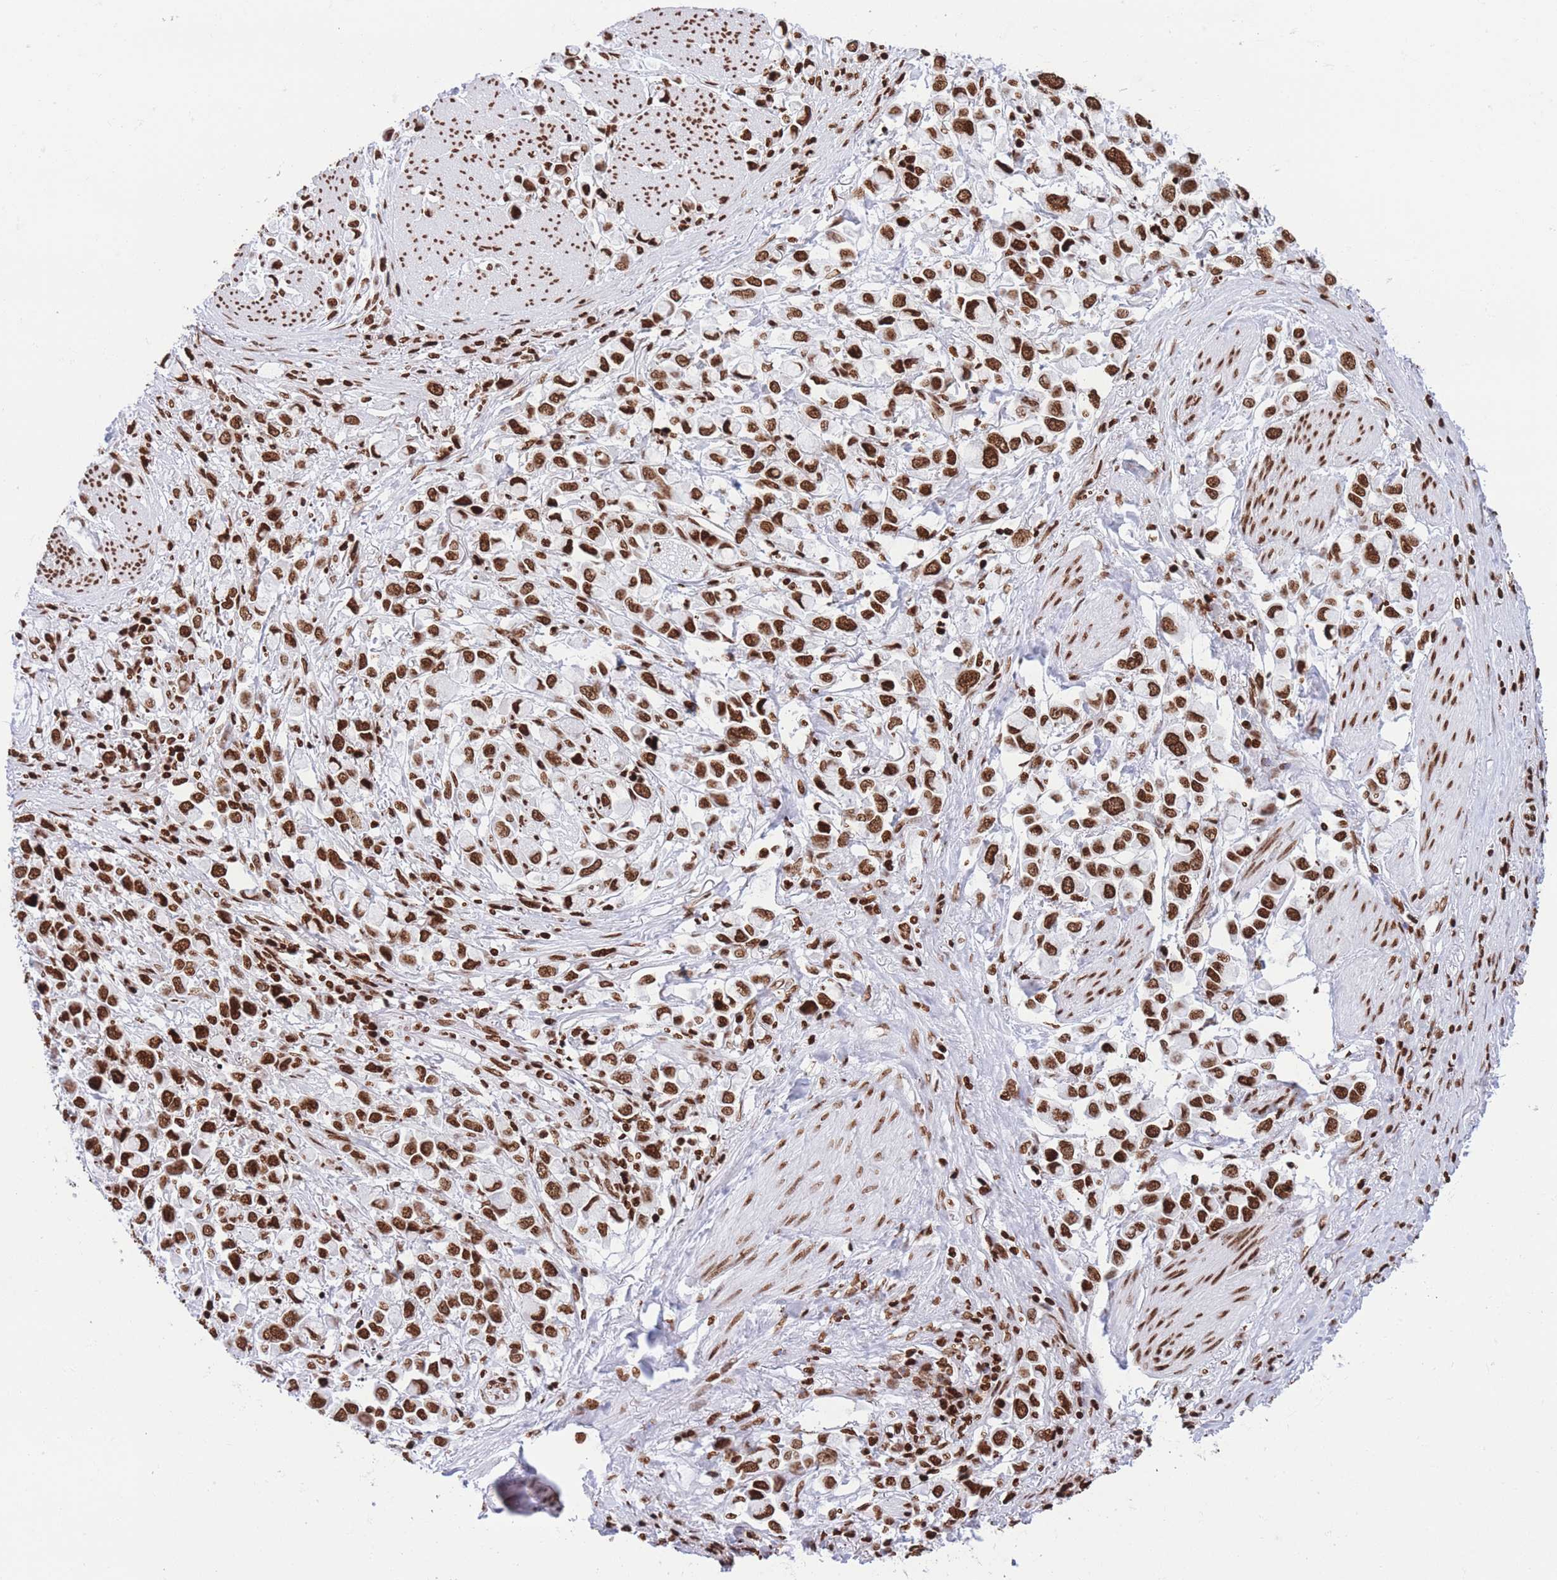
{"staining": {"intensity": "strong", "quantity": ">75%", "location": "nuclear"}, "tissue": "stomach cancer", "cell_type": "Tumor cells", "image_type": "cancer", "snomed": [{"axis": "morphology", "description": "Adenocarcinoma, NOS"}, {"axis": "topography", "description": "Stomach"}], "caption": "Tumor cells demonstrate strong nuclear expression in about >75% of cells in stomach cancer (adenocarcinoma).", "gene": "H2BC11", "patient": {"sex": "female", "age": 81}}